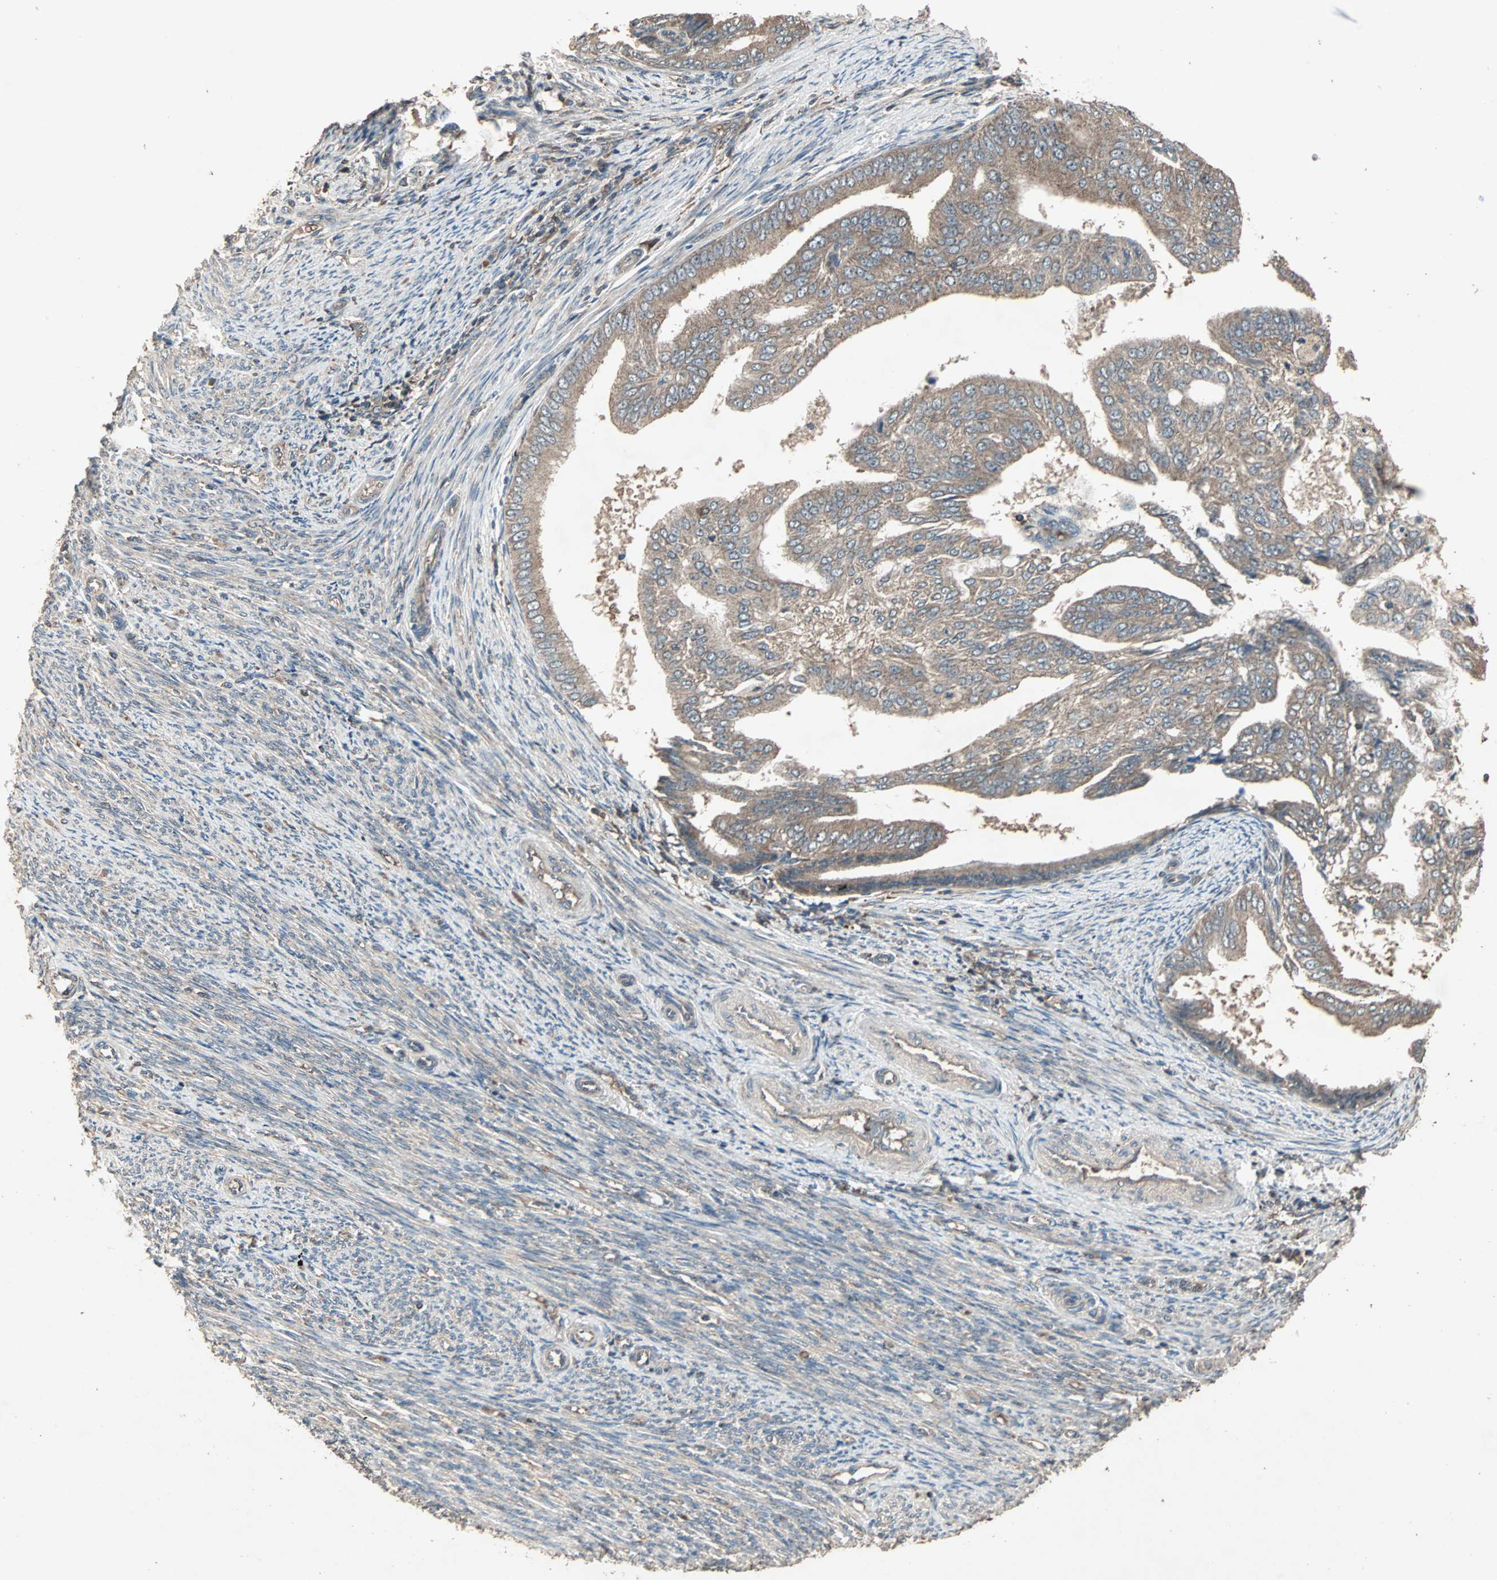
{"staining": {"intensity": "moderate", "quantity": ">75%", "location": "cytoplasmic/membranous"}, "tissue": "endometrial cancer", "cell_type": "Tumor cells", "image_type": "cancer", "snomed": [{"axis": "morphology", "description": "Adenocarcinoma, NOS"}, {"axis": "topography", "description": "Endometrium"}], "caption": "Moderate cytoplasmic/membranous expression is appreciated in about >75% of tumor cells in adenocarcinoma (endometrial).", "gene": "UBAC1", "patient": {"sex": "female", "age": 58}}